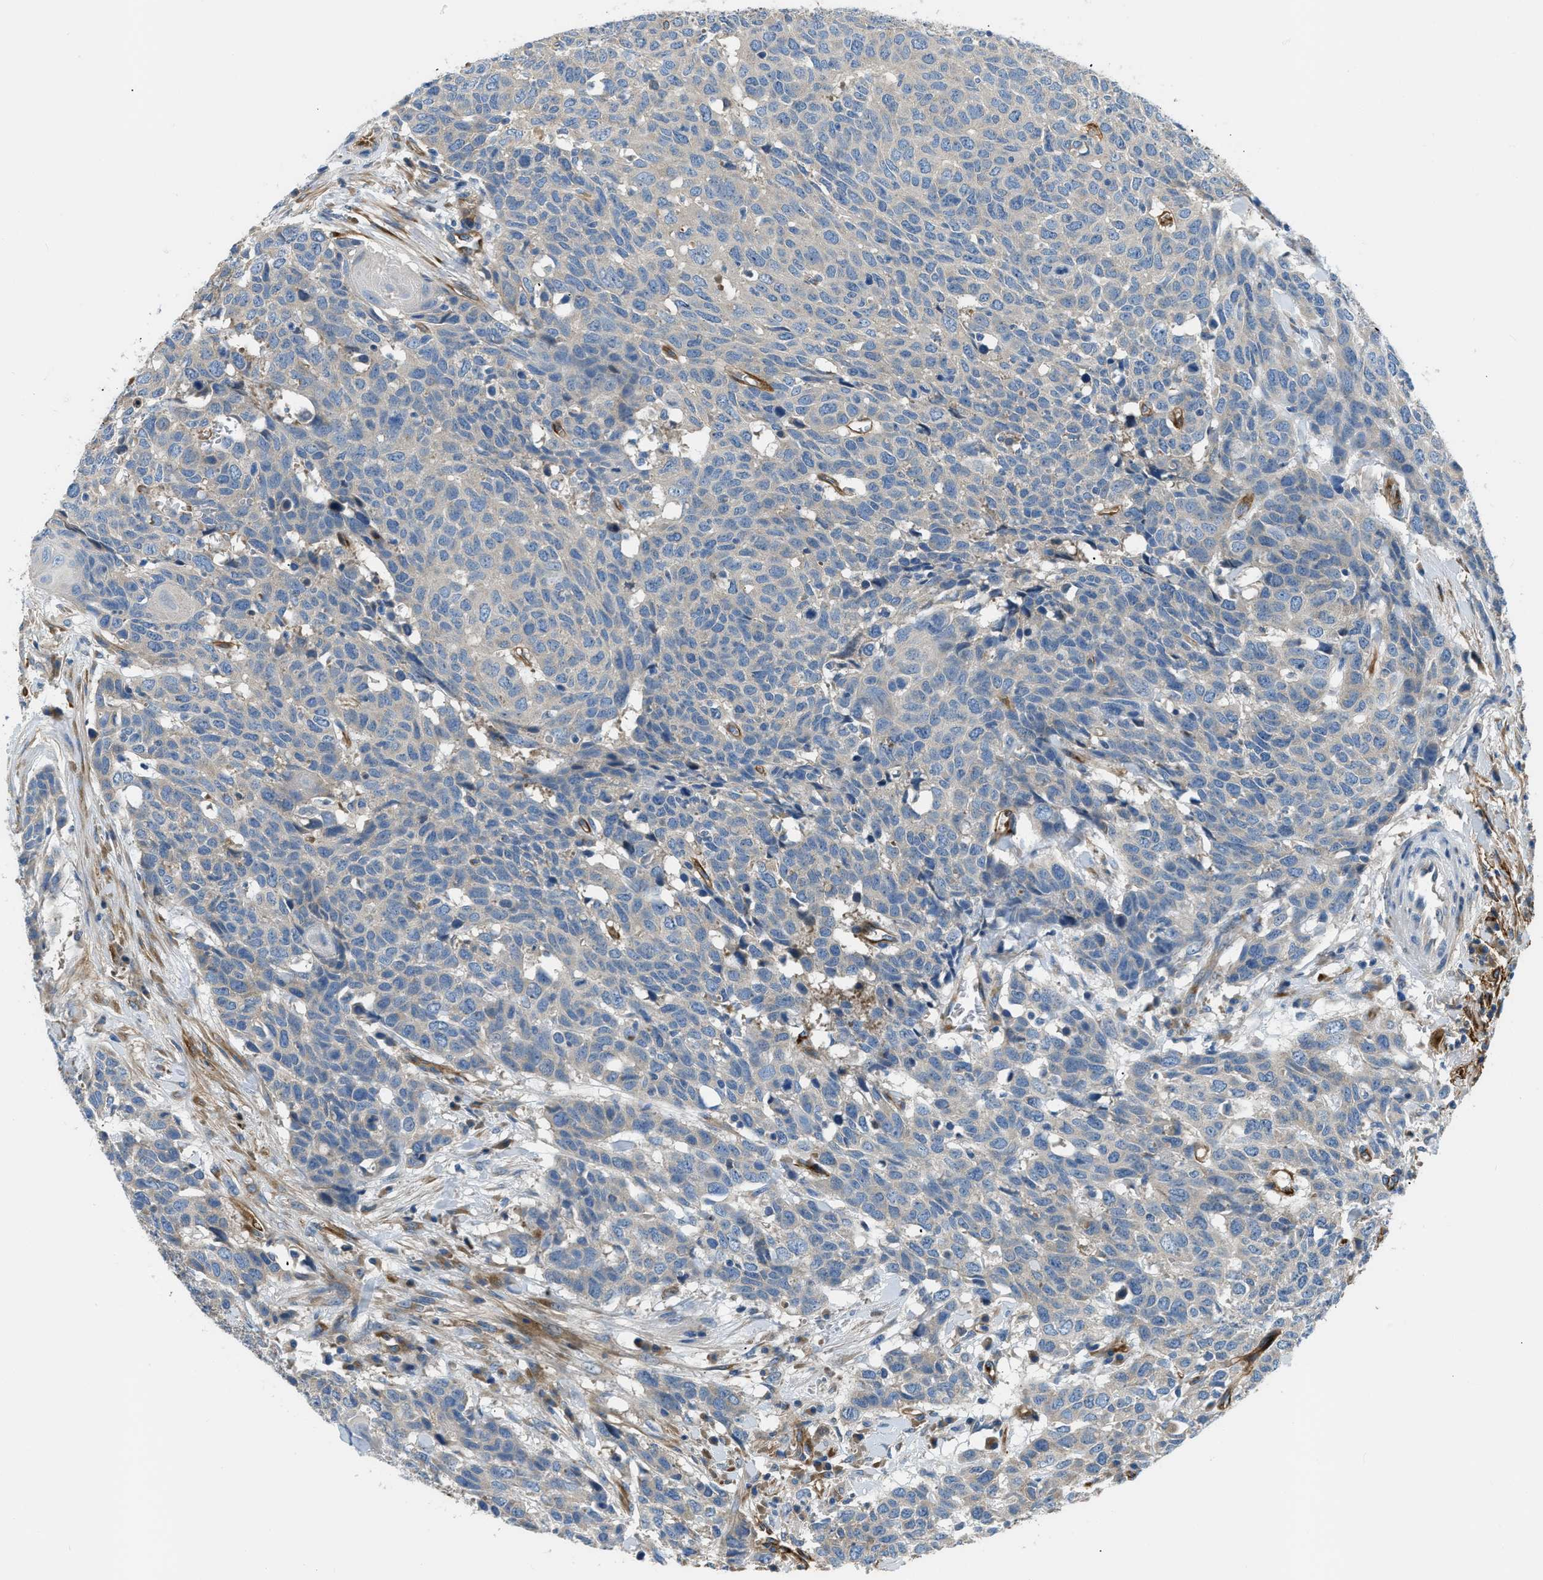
{"staining": {"intensity": "negative", "quantity": "none", "location": "none"}, "tissue": "head and neck cancer", "cell_type": "Tumor cells", "image_type": "cancer", "snomed": [{"axis": "morphology", "description": "Squamous cell carcinoma, NOS"}, {"axis": "topography", "description": "Head-Neck"}], "caption": "There is no significant expression in tumor cells of head and neck cancer. Brightfield microscopy of immunohistochemistry (IHC) stained with DAB (brown) and hematoxylin (blue), captured at high magnification.", "gene": "COL15A1", "patient": {"sex": "male", "age": 66}}